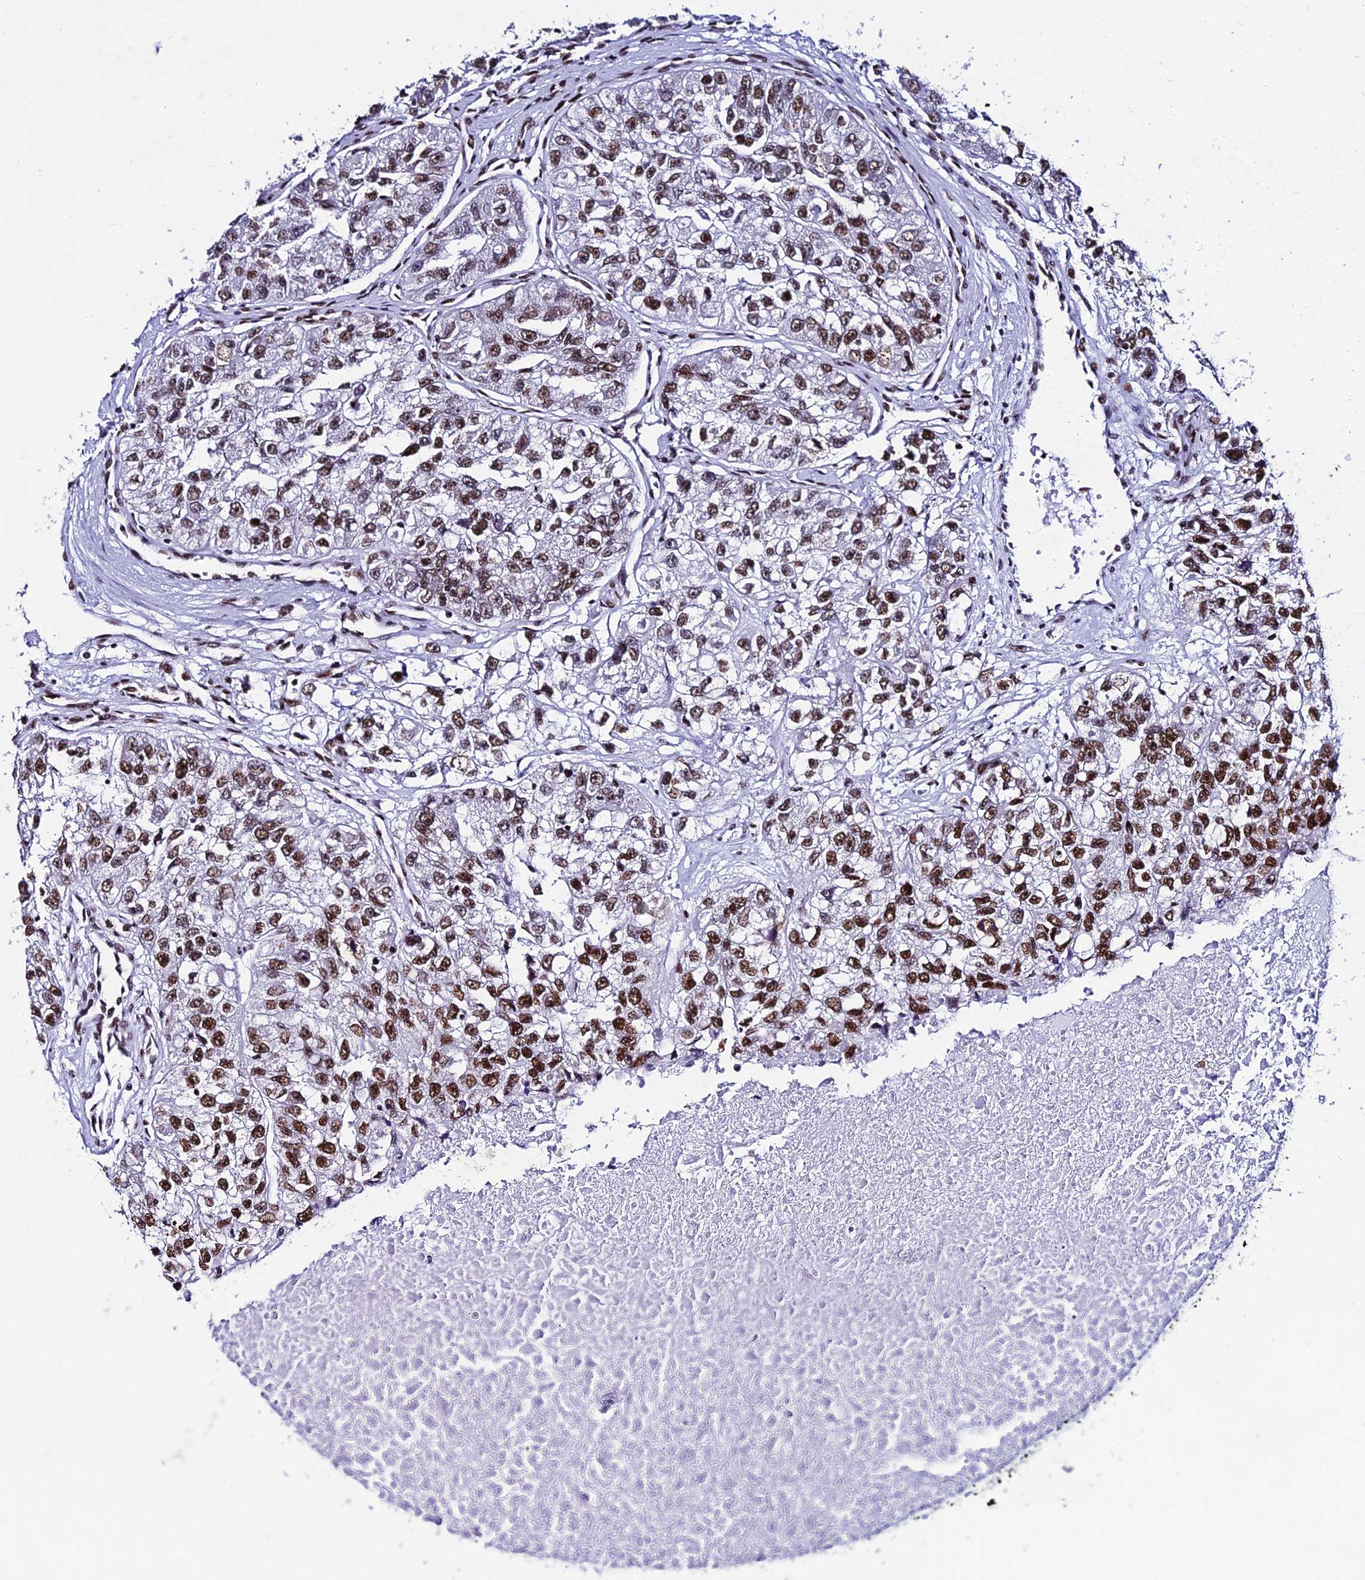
{"staining": {"intensity": "moderate", "quantity": ">75%", "location": "nuclear"}, "tissue": "renal cancer", "cell_type": "Tumor cells", "image_type": "cancer", "snomed": [{"axis": "morphology", "description": "Adenocarcinoma, NOS"}, {"axis": "topography", "description": "Kidney"}], "caption": "Immunohistochemistry image of human renal cancer (adenocarcinoma) stained for a protein (brown), which shows medium levels of moderate nuclear staining in about >75% of tumor cells.", "gene": "HNRNPH1", "patient": {"sex": "male", "age": 63}}